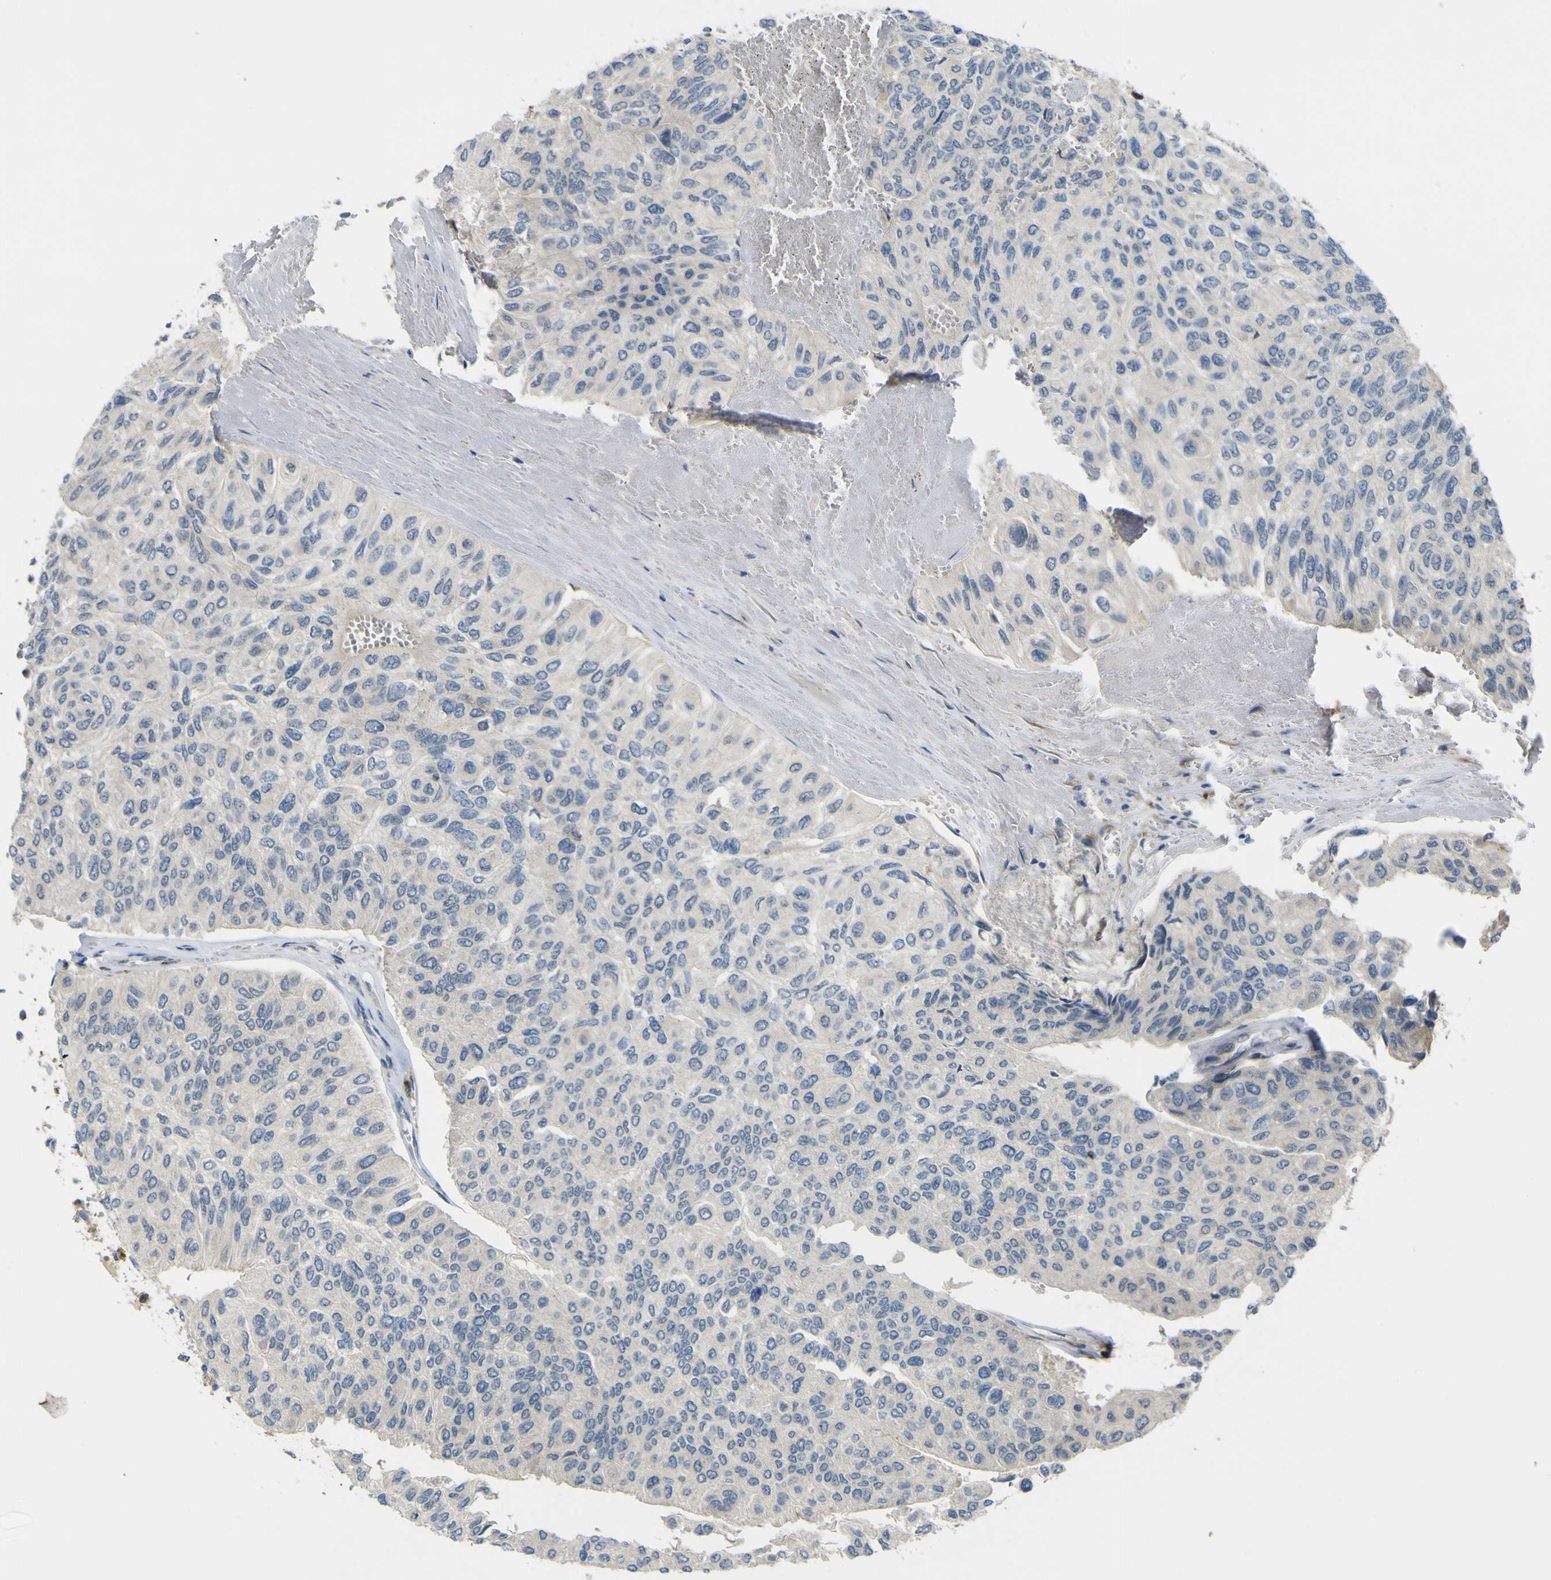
{"staining": {"intensity": "negative", "quantity": "none", "location": "none"}, "tissue": "urothelial cancer", "cell_type": "Tumor cells", "image_type": "cancer", "snomed": [{"axis": "morphology", "description": "Urothelial carcinoma, High grade"}, {"axis": "topography", "description": "Urinary bladder"}], "caption": "High-grade urothelial carcinoma was stained to show a protein in brown. There is no significant staining in tumor cells. (DAB IHC visualized using brightfield microscopy, high magnification).", "gene": "IGF2R", "patient": {"sex": "male", "age": 66}}